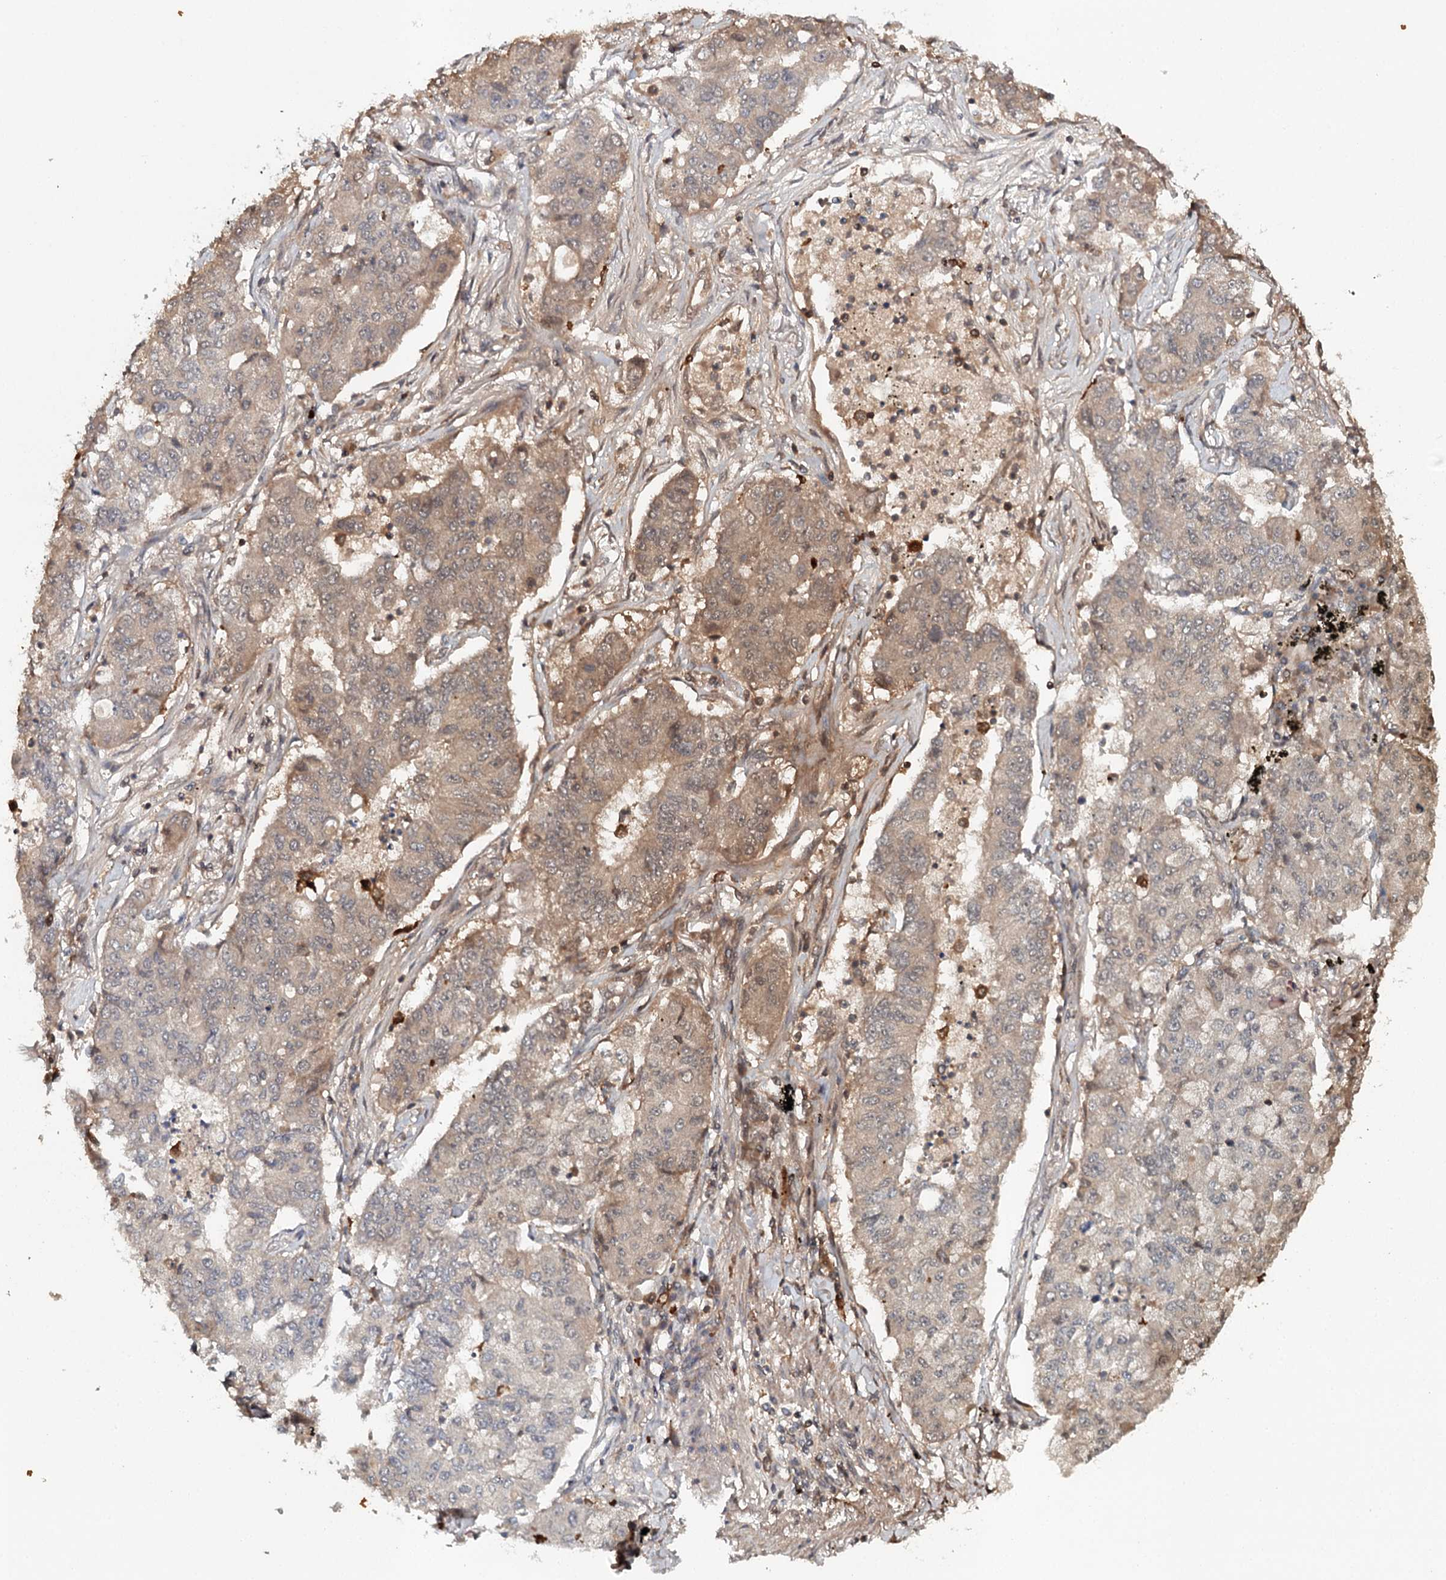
{"staining": {"intensity": "moderate", "quantity": "25%-75%", "location": "cytoplasmic/membranous"}, "tissue": "lung cancer", "cell_type": "Tumor cells", "image_type": "cancer", "snomed": [{"axis": "morphology", "description": "Squamous cell carcinoma, NOS"}, {"axis": "topography", "description": "Lung"}], "caption": "Tumor cells reveal medium levels of moderate cytoplasmic/membranous staining in approximately 25%-75% of cells in lung cancer (squamous cell carcinoma). The protein of interest is stained brown, and the nuclei are stained in blue (DAB (3,3'-diaminobenzidine) IHC with brightfield microscopy, high magnification).", "gene": "SLC41A2", "patient": {"sex": "male", "age": 74}}